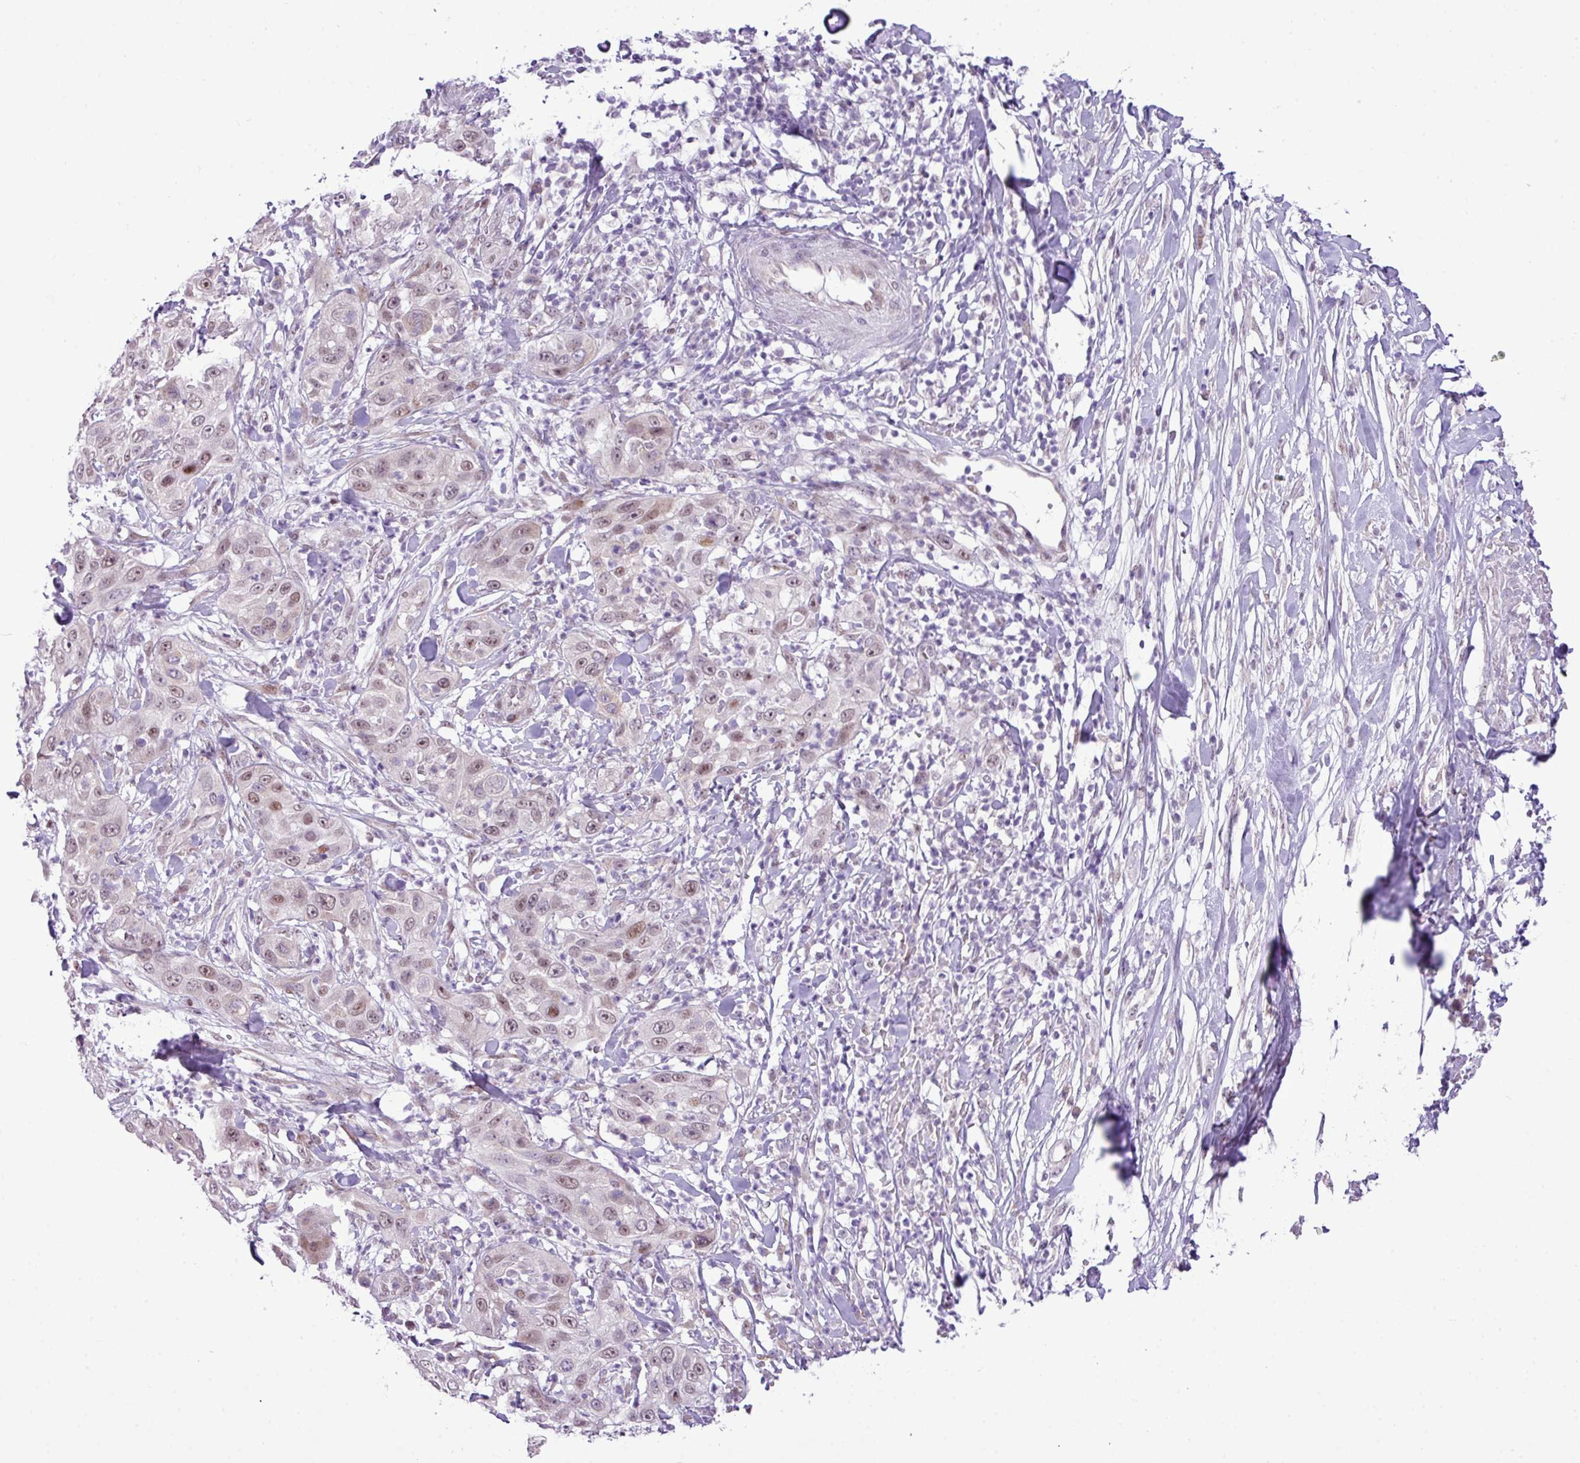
{"staining": {"intensity": "moderate", "quantity": "25%-75%", "location": "nuclear"}, "tissue": "skin cancer", "cell_type": "Tumor cells", "image_type": "cancer", "snomed": [{"axis": "morphology", "description": "Squamous cell carcinoma, NOS"}, {"axis": "topography", "description": "Skin"}], "caption": "Brown immunohistochemical staining in skin cancer displays moderate nuclear positivity in about 25%-75% of tumor cells.", "gene": "ELOA2", "patient": {"sex": "female", "age": 44}}